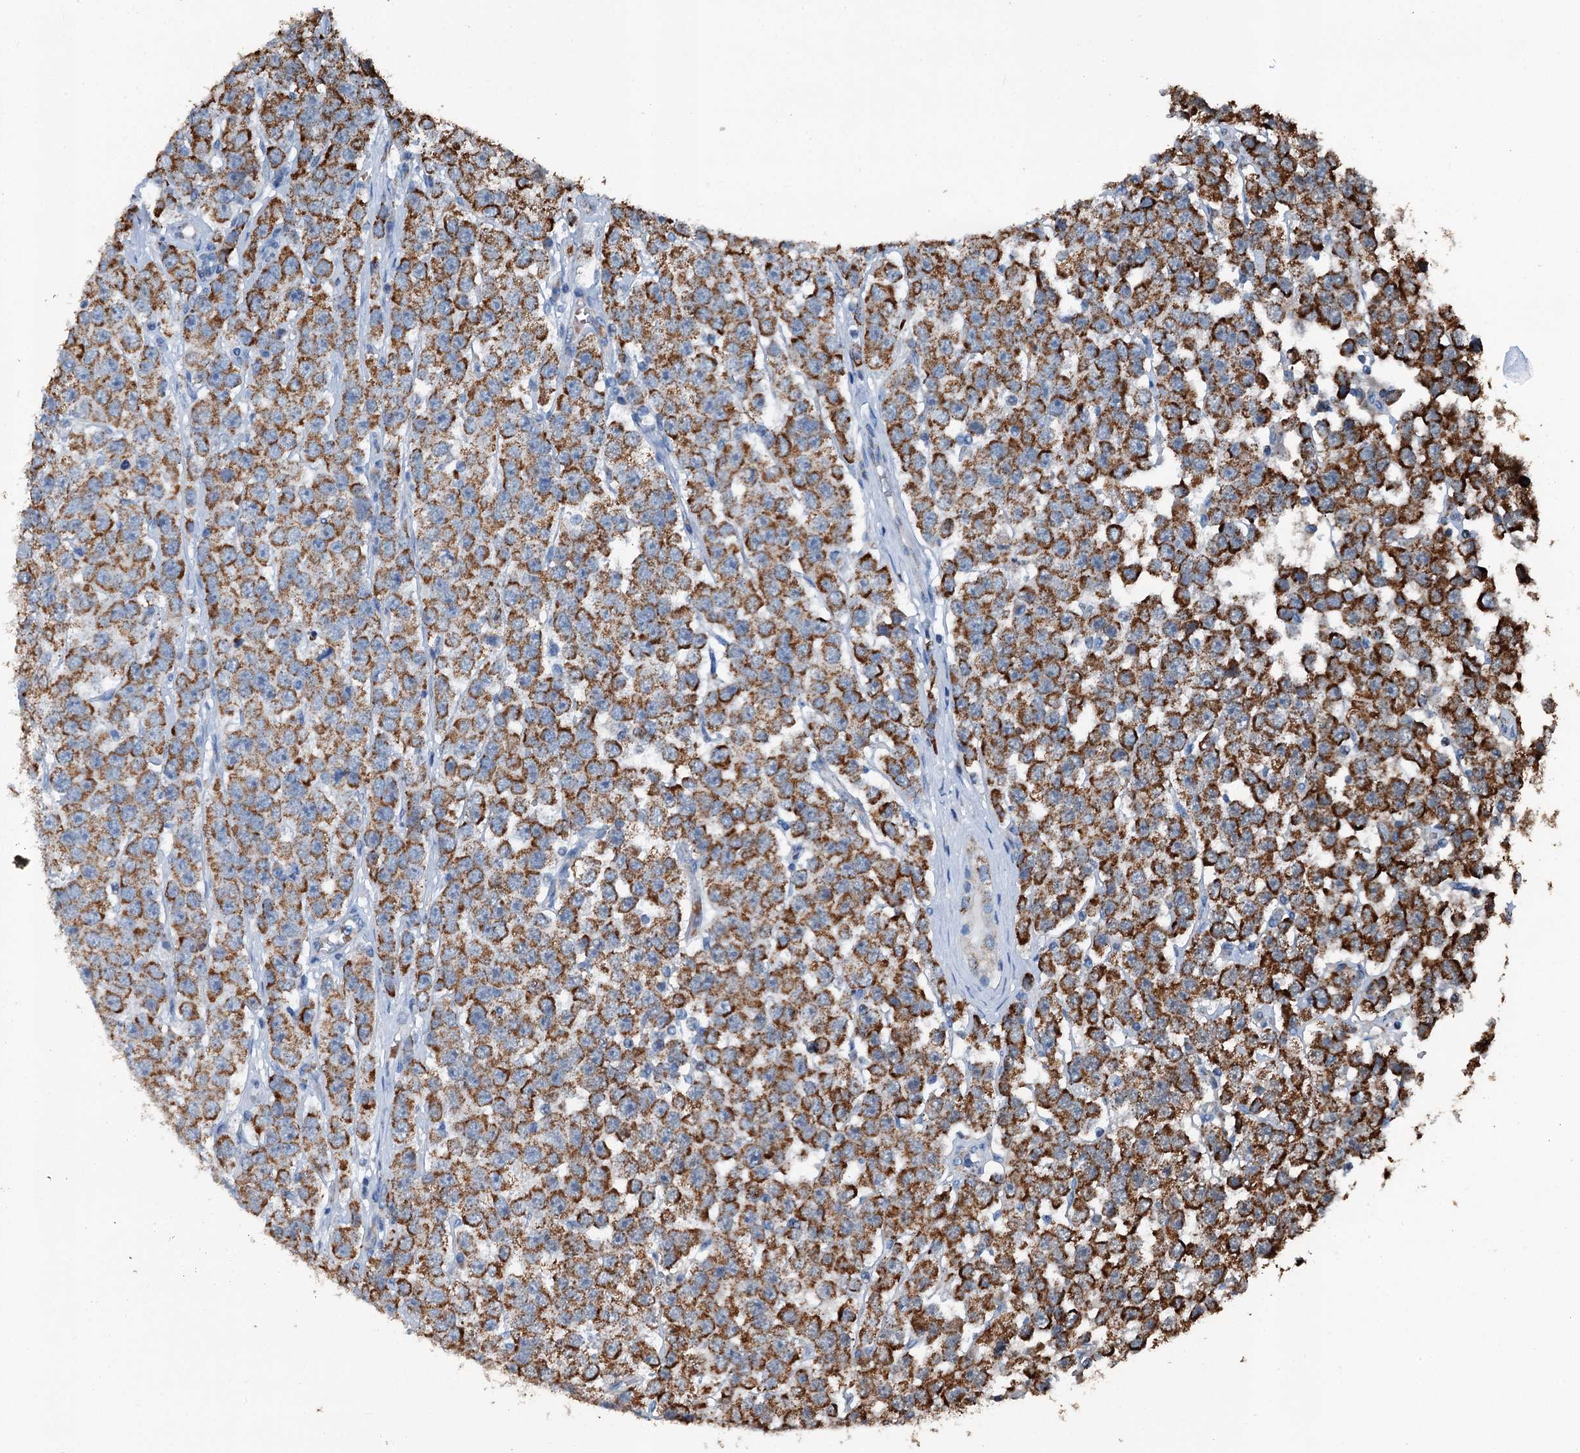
{"staining": {"intensity": "strong", "quantity": ">75%", "location": "cytoplasmic/membranous"}, "tissue": "testis cancer", "cell_type": "Tumor cells", "image_type": "cancer", "snomed": [{"axis": "morphology", "description": "Seminoma, NOS"}, {"axis": "topography", "description": "Testis"}], "caption": "Immunohistochemistry of human testis cancer shows high levels of strong cytoplasmic/membranous staining in approximately >75% of tumor cells. (Brightfield microscopy of DAB IHC at high magnification).", "gene": "TRPT1", "patient": {"sex": "male", "age": 28}}